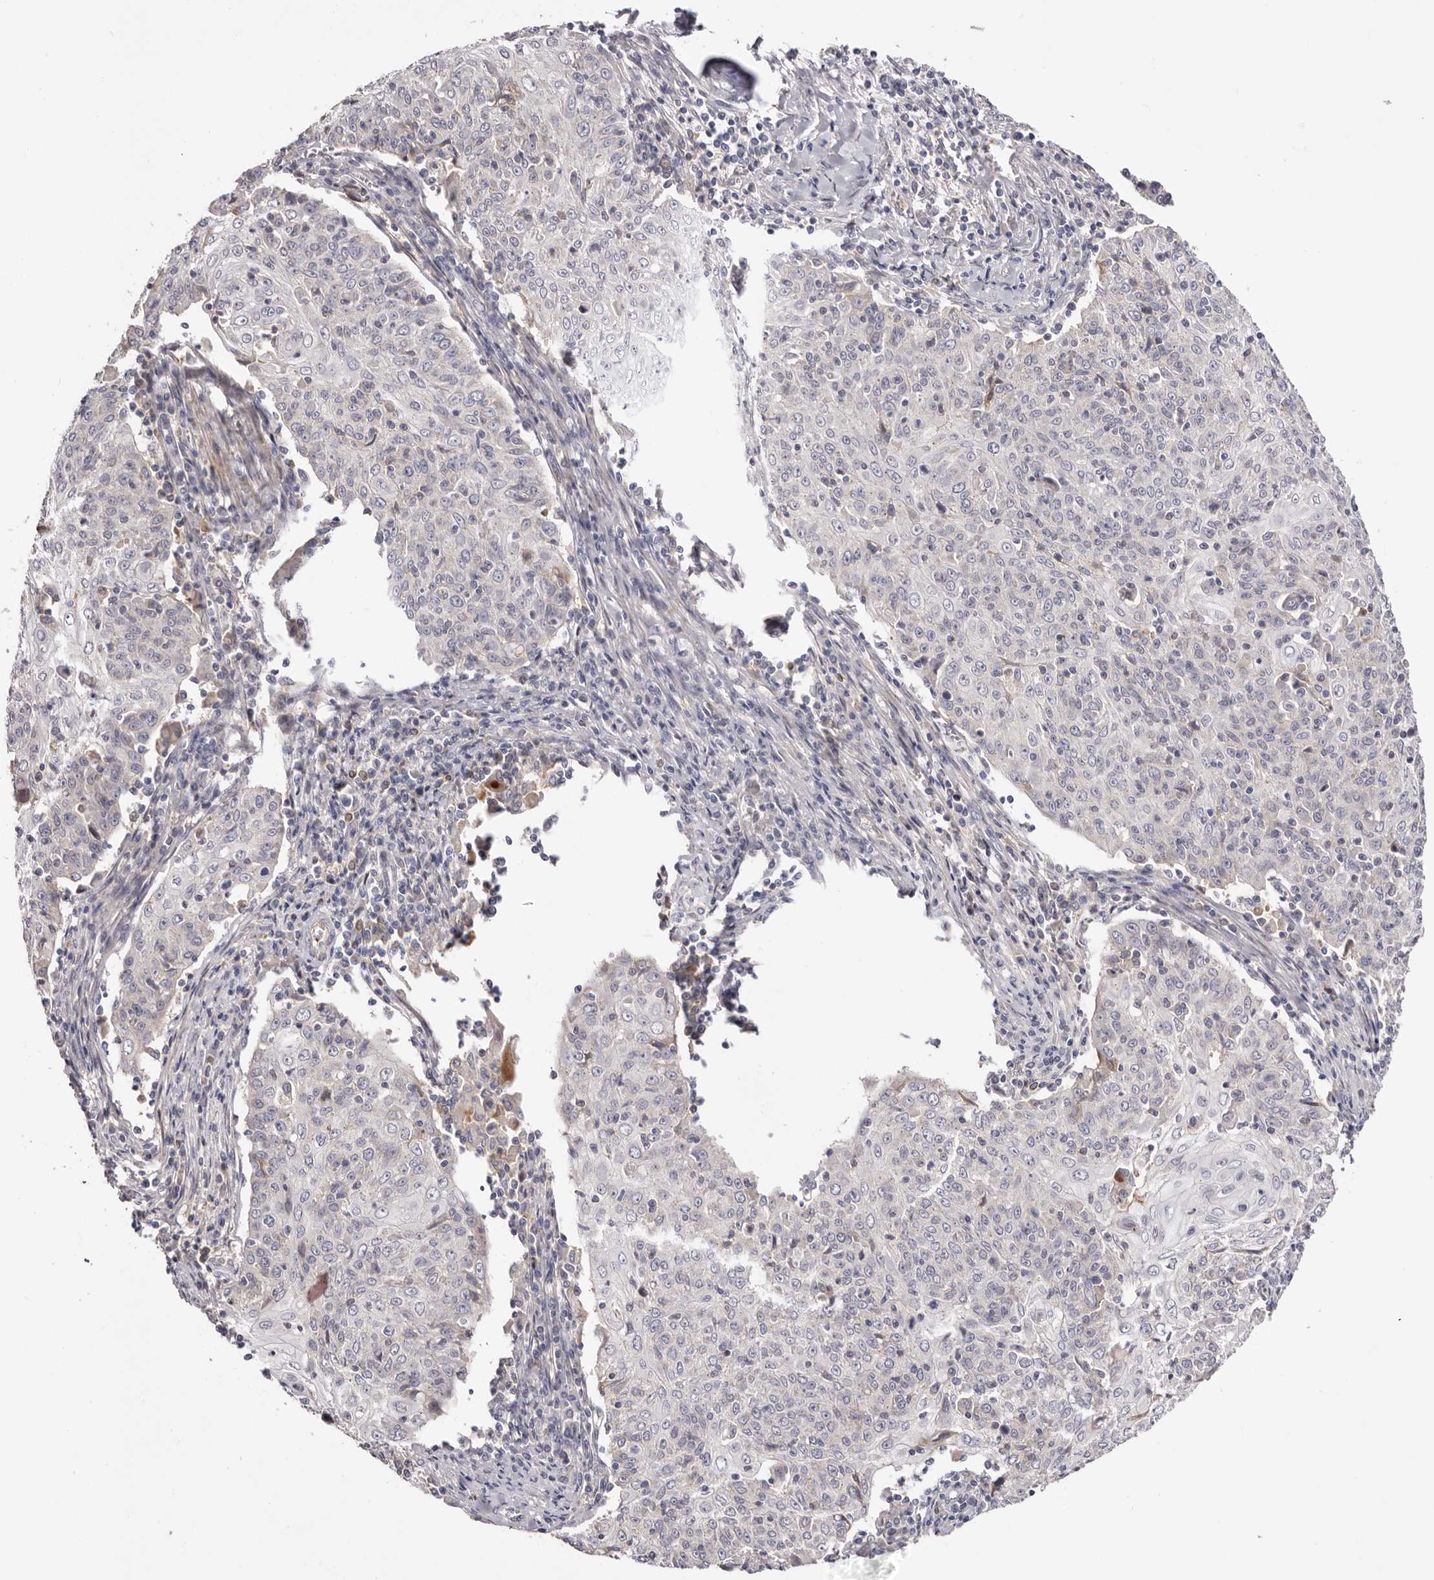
{"staining": {"intensity": "negative", "quantity": "none", "location": "none"}, "tissue": "cervical cancer", "cell_type": "Tumor cells", "image_type": "cancer", "snomed": [{"axis": "morphology", "description": "Squamous cell carcinoma, NOS"}, {"axis": "topography", "description": "Cervix"}], "caption": "This is an IHC micrograph of human cervical cancer. There is no positivity in tumor cells.", "gene": "LMLN", "patient": {"sex": "female", "age": 48}}